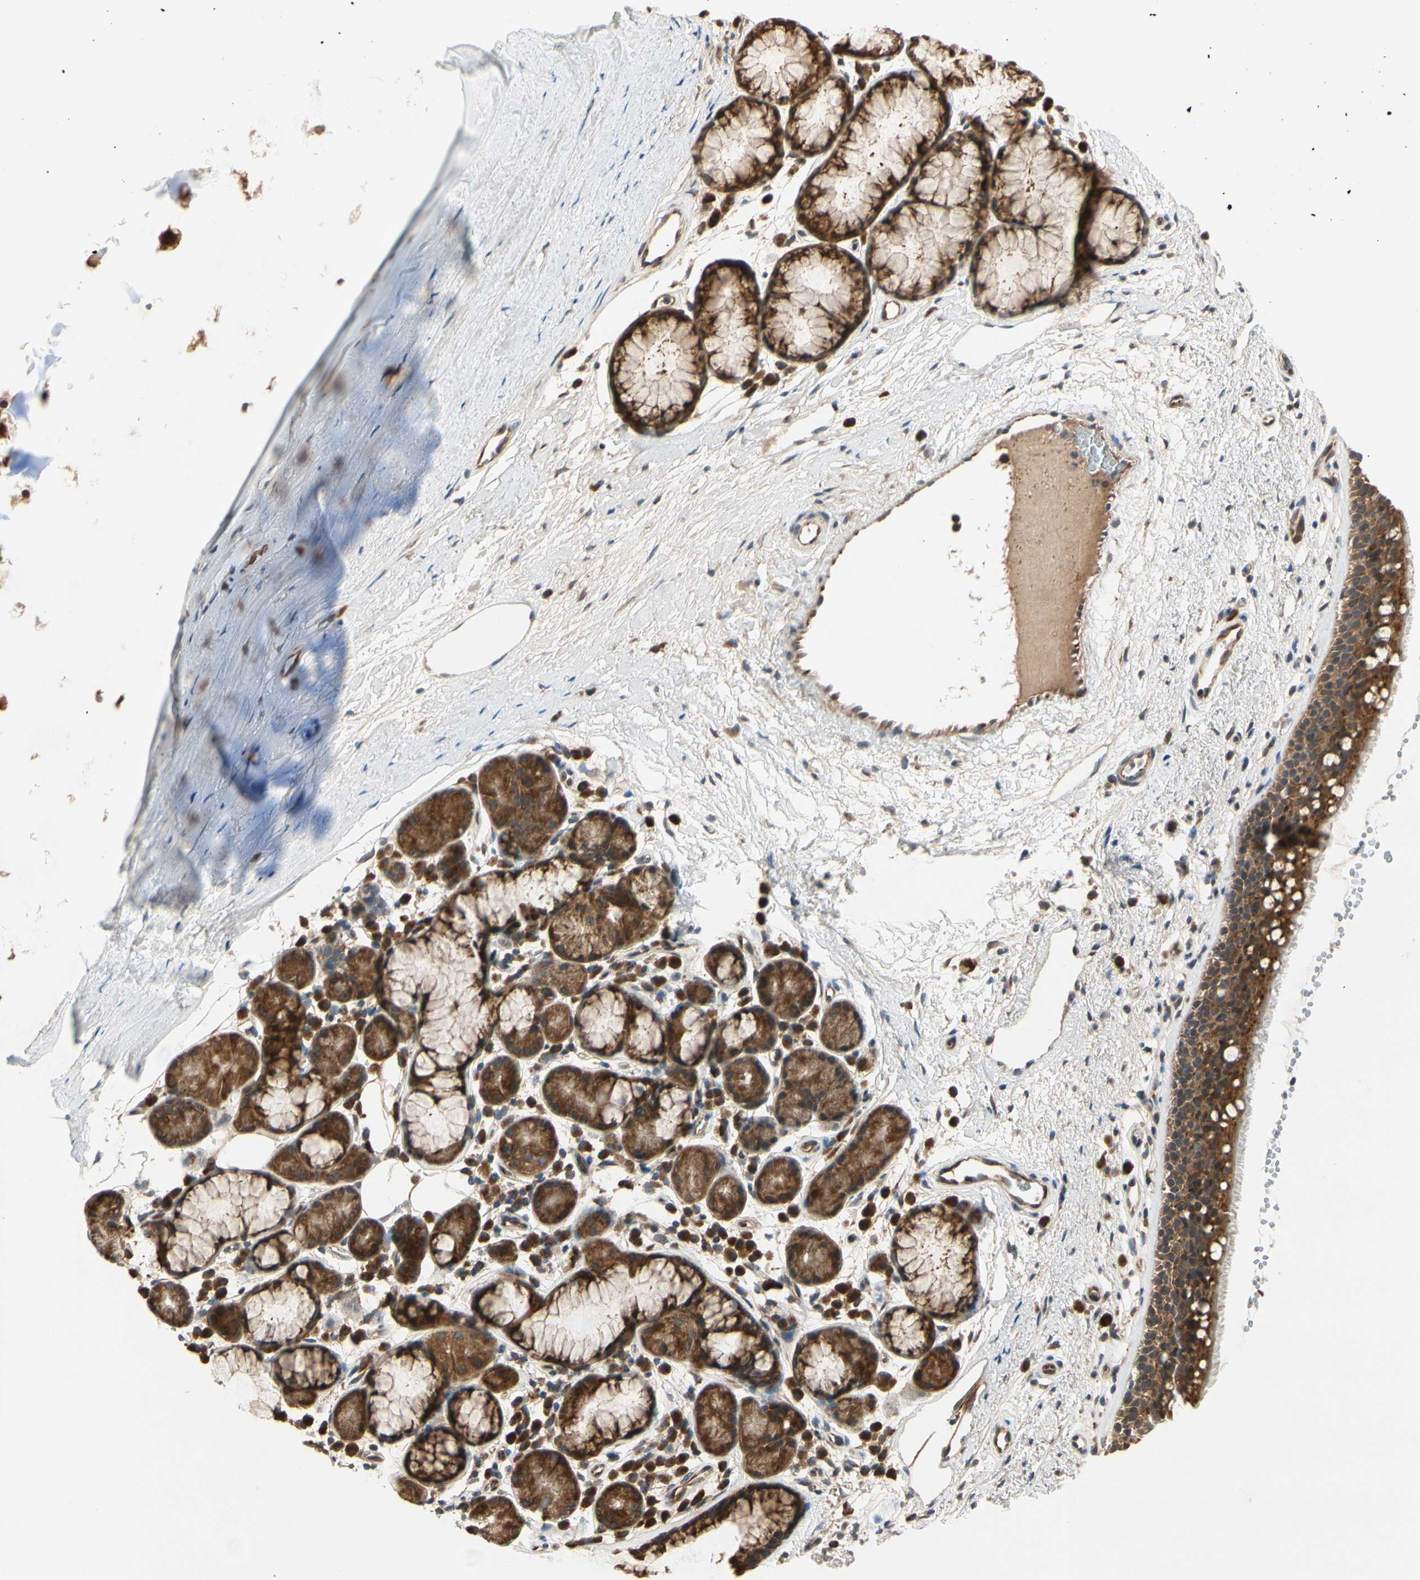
{"staining": {"intensity": "strong", "quantity": ">75%", "location": "cytoplasmic/membranous"}, "tissue": "bronchus", "cell_type": "Respiratory epithelial cells", "image_type": "normal", "snomed": [{"axis": "morphology", "description": "Normal tissue, NOS"}, {"axis": "topography", "description": "Bronchus"}], "caption": "IHC image of benign human bronchus stained for a protein (brown), which displays high levels of strong cytoplasmic/membranous expression in approximately >75% of respiratory epithelial cells.", "gene": "TDRP", "patient": {"sex": "female", "age": 54}}